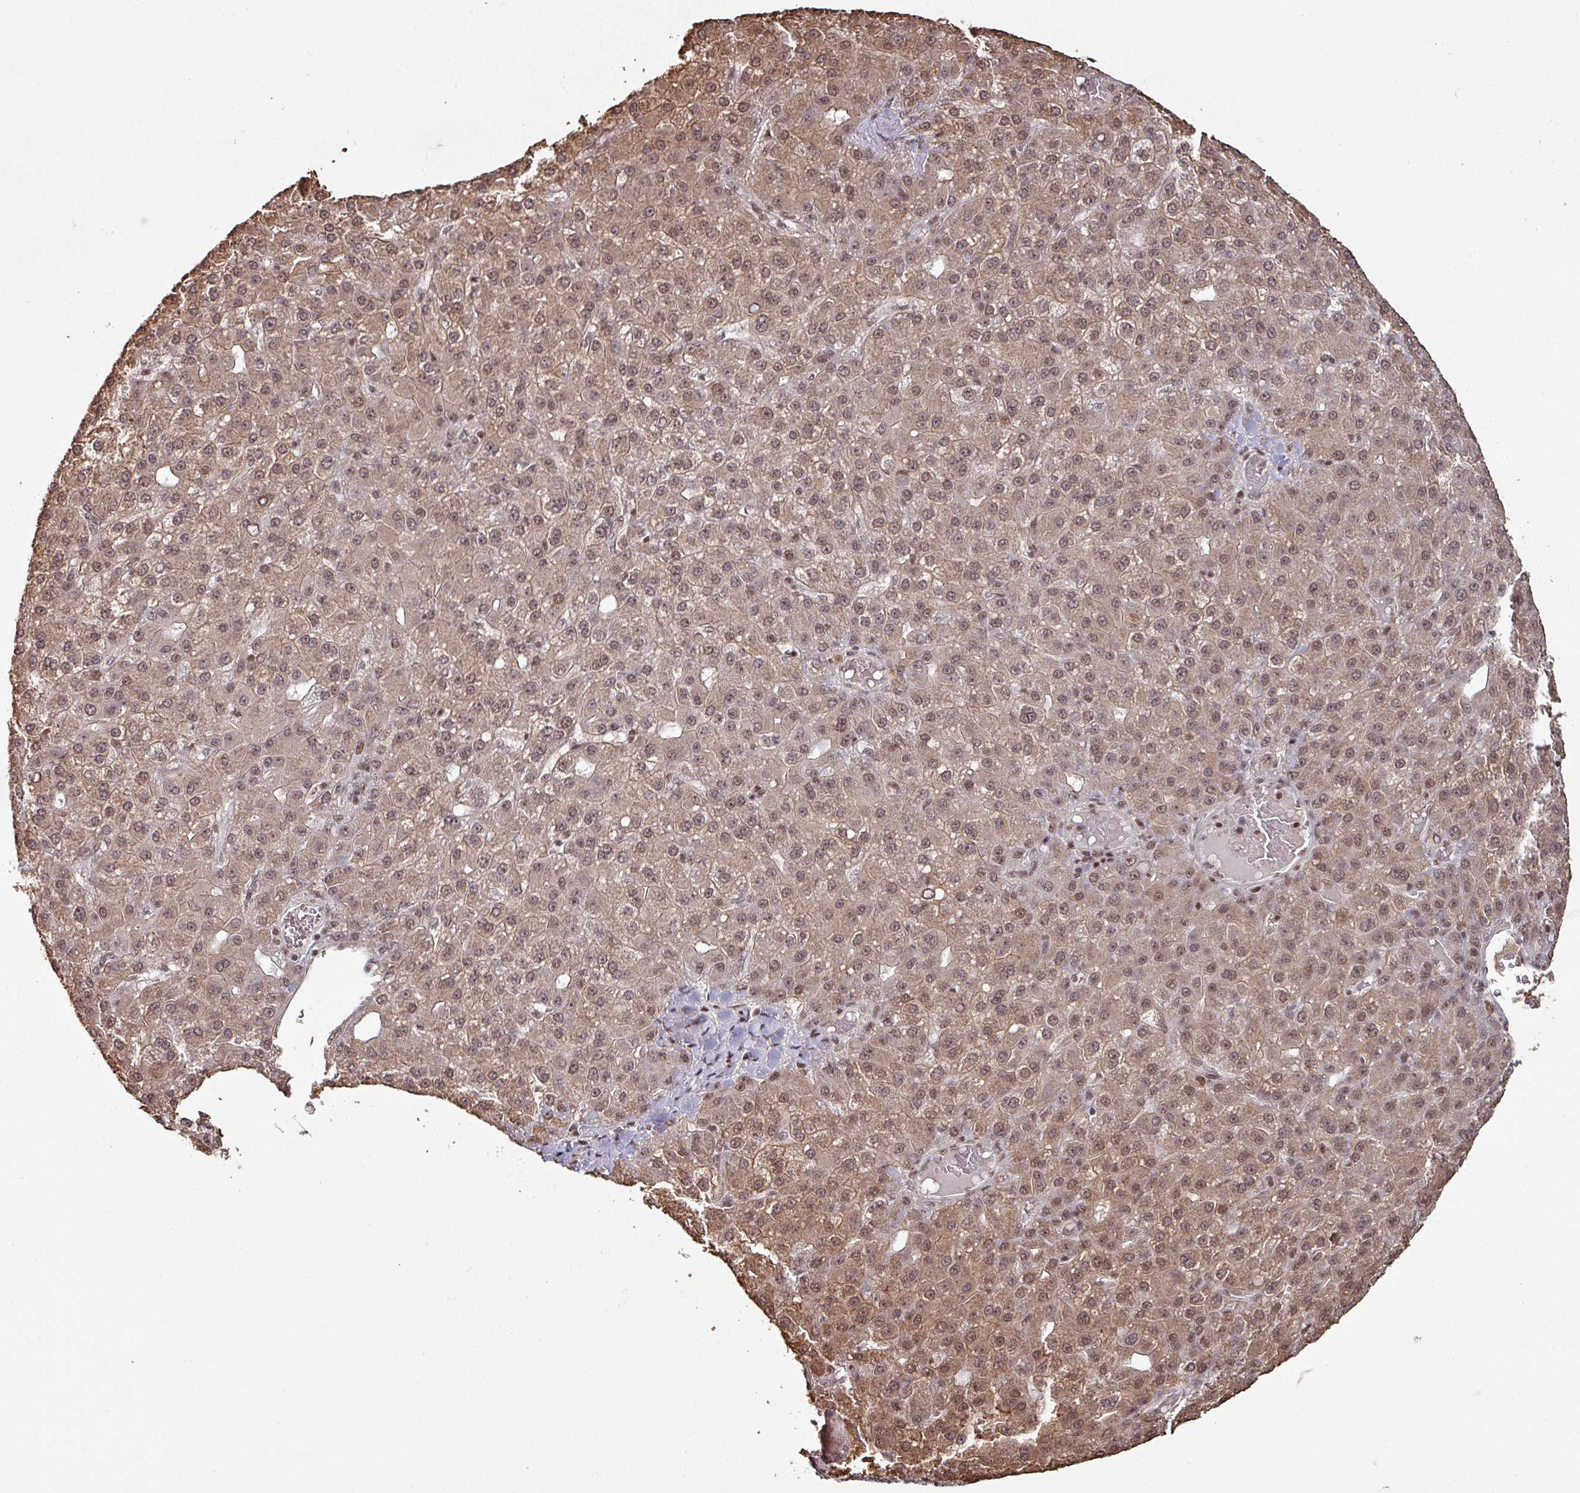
{"staining": {"intensity": "weak", "quantity": ">75%", "location": "cytoplasmic/membranous,nuclear"}, "tissue": "liver cancer", "cell_type": "Tumor cells", "image_type": "cancer", "snomed": [{"axis": "morphology", "description": "Carcinoma, Hepatocellular, NOS"}, {"axis": "topography", "description": "Liver"}], "caption": "Tumor cells show low levels of weak cytoplasmic/membranous and nuclear staining in about >75% of cells in human liver cancer. The staining was performed using DAB (3,3'-diaminobenzidine) to visualize the protein expression in brown, while the nuclei were stained in blue with hematoxylin (Magnification: 20x).", "gene": "PHF23", "patient": {"sex": "male", "age": 67}}